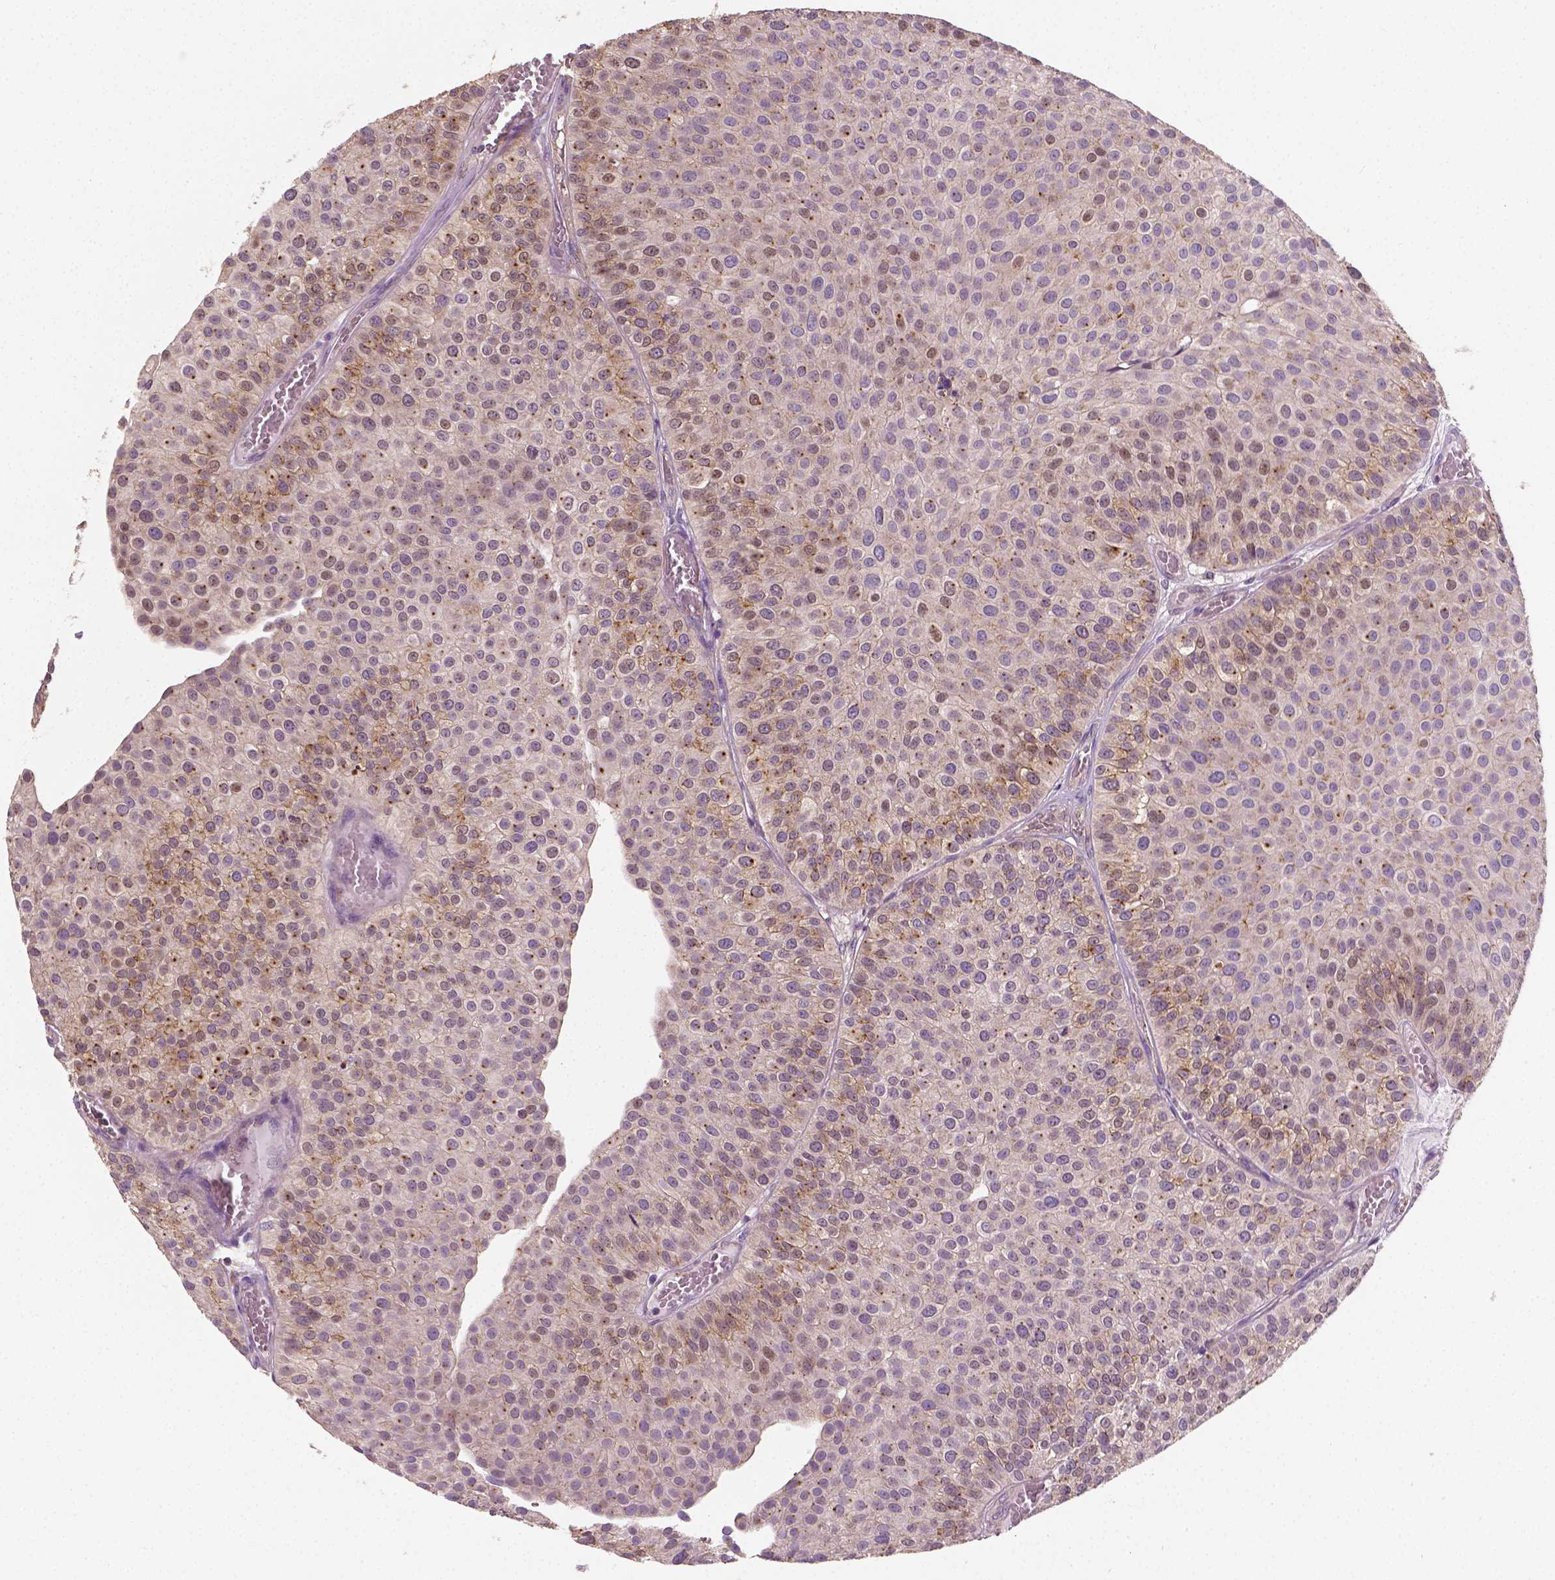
{"staining": {"intensity": "moderate", "quantity": "<25%", "location": "cytoplasmic/membranous,nuclear"}, "tissue": "urothelial cancer", "cell_type": "Tumor cells", "image_type": "cancer", "snomed": [{"axis": "morphology", "description": "Urothelial carcinoma, Low grade"}, {"axis": "topography", "description": "Urinary bladder"}], "caption": "Urothelial cancer stained with DAB immunohistochemistry (IHC) reveals low levels of moderate cytoplasmic/membranous and nuclear positivity in about <25% of tumor cells.", "gene": "CRACR2A", "patient": {"sex": "female", "age": 87}}